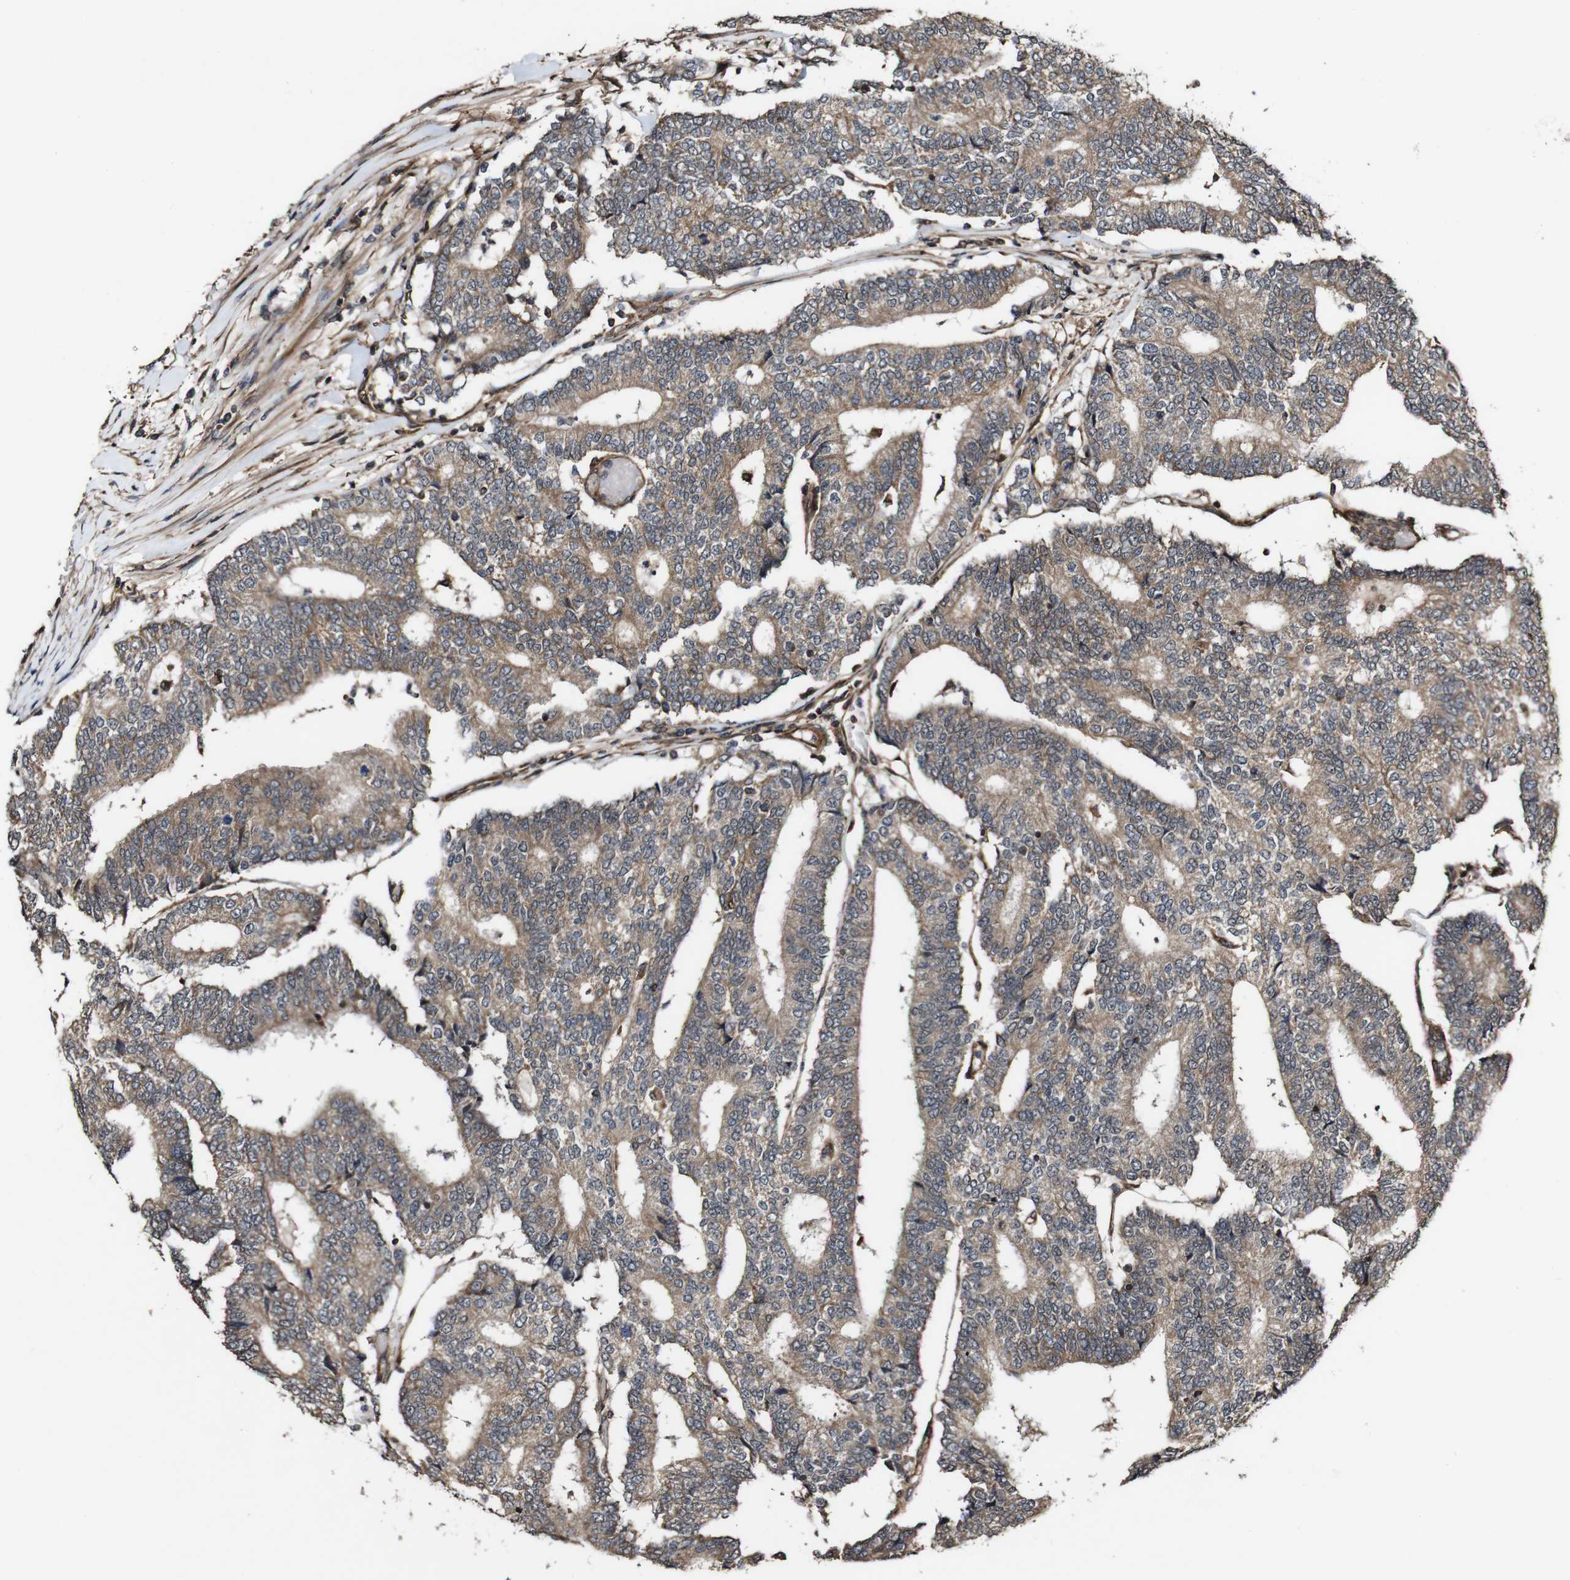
{"staining": {"intensity": "moderate", "quantity": ">75%", "location": "cytoplasmic/membranous"}, "tissue": "prostate cancer", "cell_type": "Tumor cells", "image_type": "cancer", "snomed": [{"axis": "morphology", "description": "Normal tissue, NOS"}, {"axis": "morphology", "description": "Adenocarcinoma, High grade"}, {"axis": "topography", "description": "Prostate"}, {"axis": "topography", "description": "Seminal veicle"}], "caption": "Immunohistochemistry (IHC) photomicrograph of neoplastic tissue: human prostate cancer (adenocarcinoma (high-grade)) stained using immunohistochemistry (IHC) reveals medium levels of moderate protein expression localized specifically in the cytoplasmic/membranous of tumor cells, appearing as a cytoplasmic/membranous brown color.", "gene": "BTN3A3", "patient": {"sex": "male", "age": 55}}